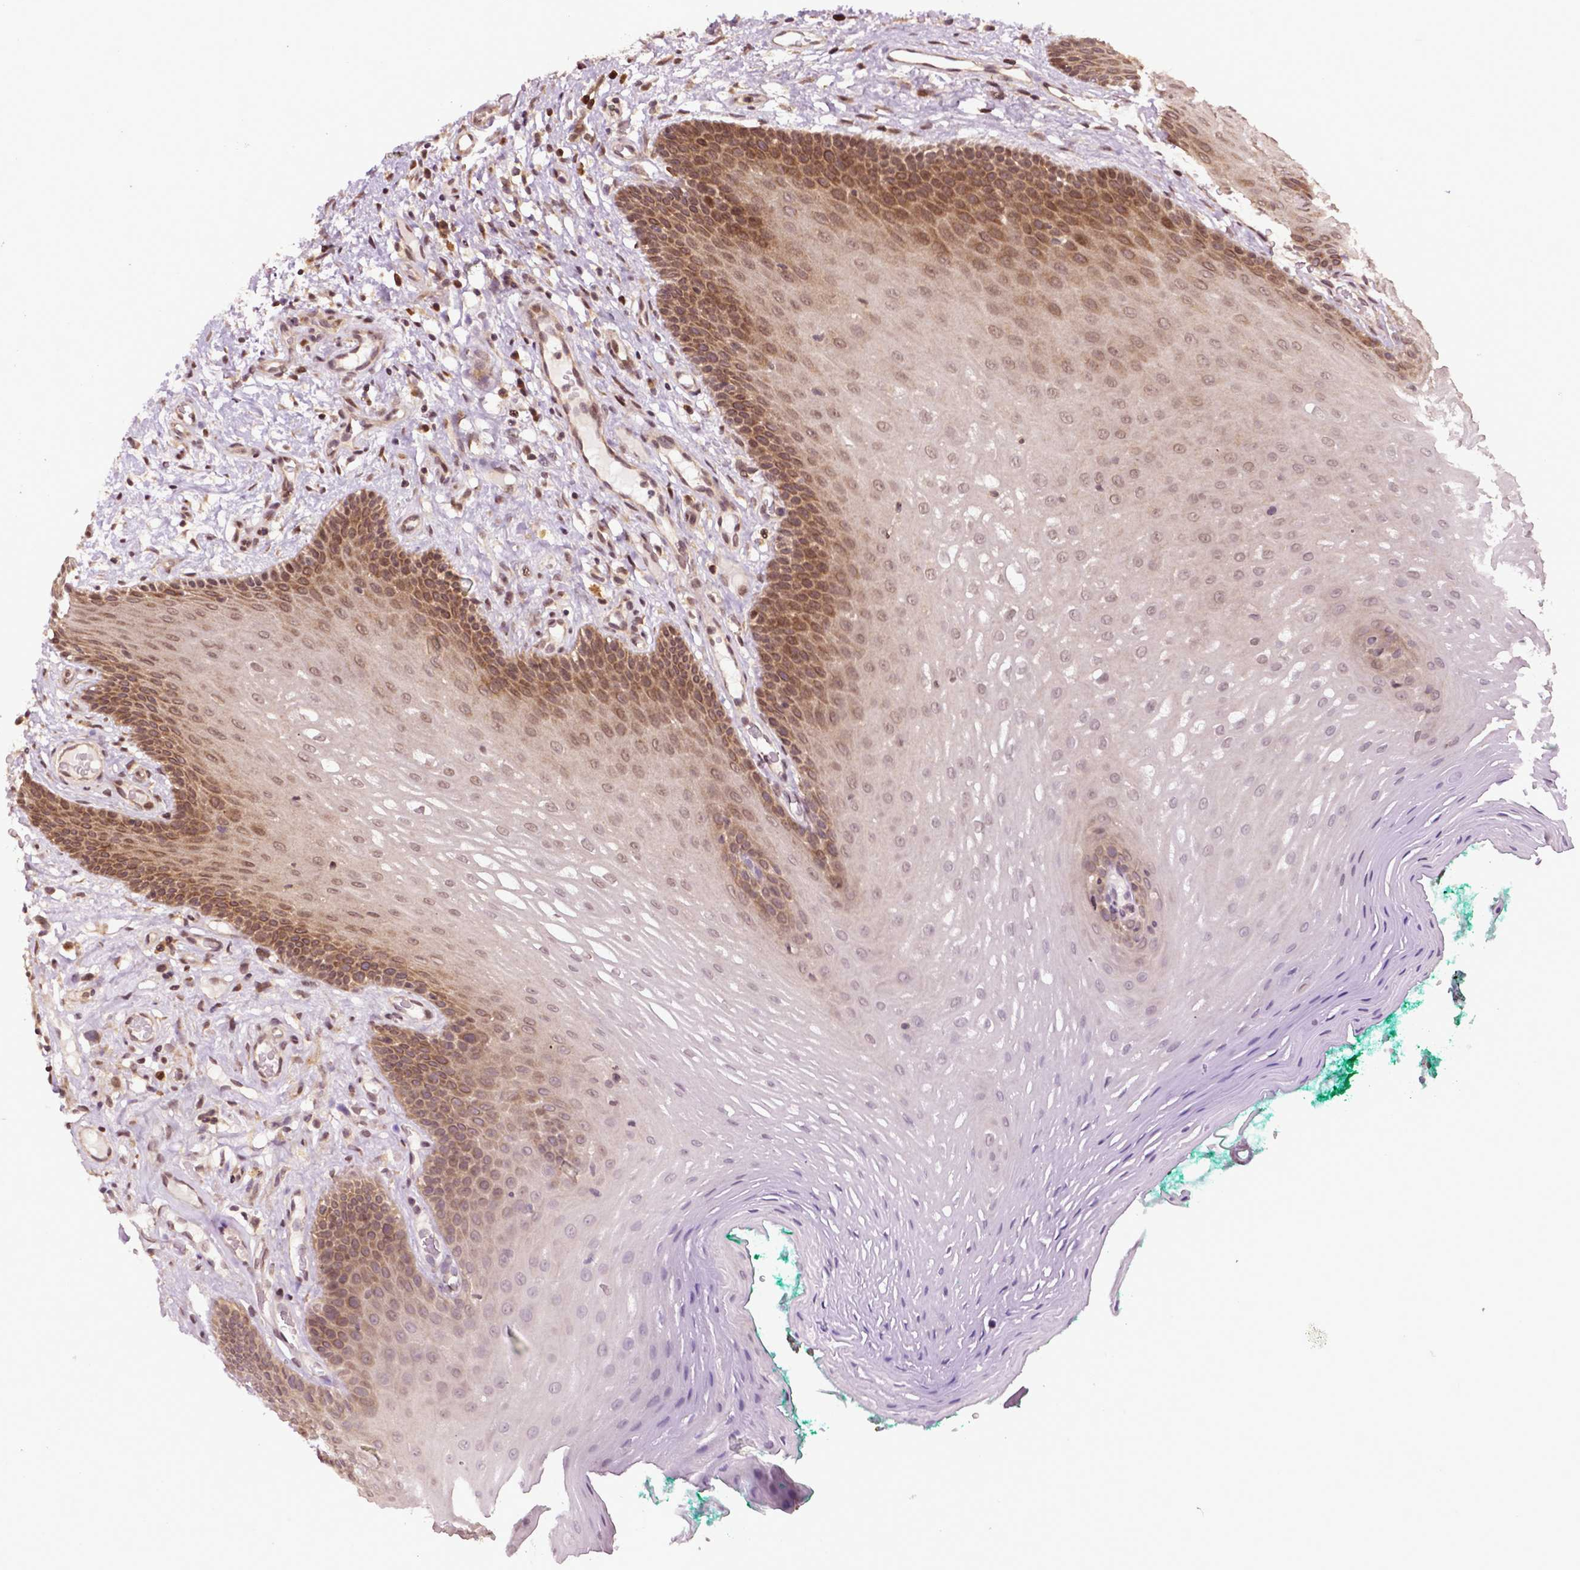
{"staining": {"intensity": "moderate", "quantity": "25%-75%", "location": "cytoplasmic/membranous,nuclear"}, "tissue": "oral mucosa", "cell_type": "Squamous epithelial cells", "image_type": "normal", "snomed": [{"axis": "morphology", "description": "Normal tissue, NOS"}, {"axis": "morphology", "description": "Squamous cell carcinoma, NOS"}, {"axis": "topography", "description": "Oral tissue"}, {"axis": "topography", "description": "Head-Neck"}], "caption": "Immunohistochemistry of unremarkable human oral mucosa displays medium levels of moderate cytoplasmic/membranous,nuclear staining in about 25%-75% of squamous epithelial cells.", "gene": "TMX2", "patient": {"sex": "male", "age": 78}}